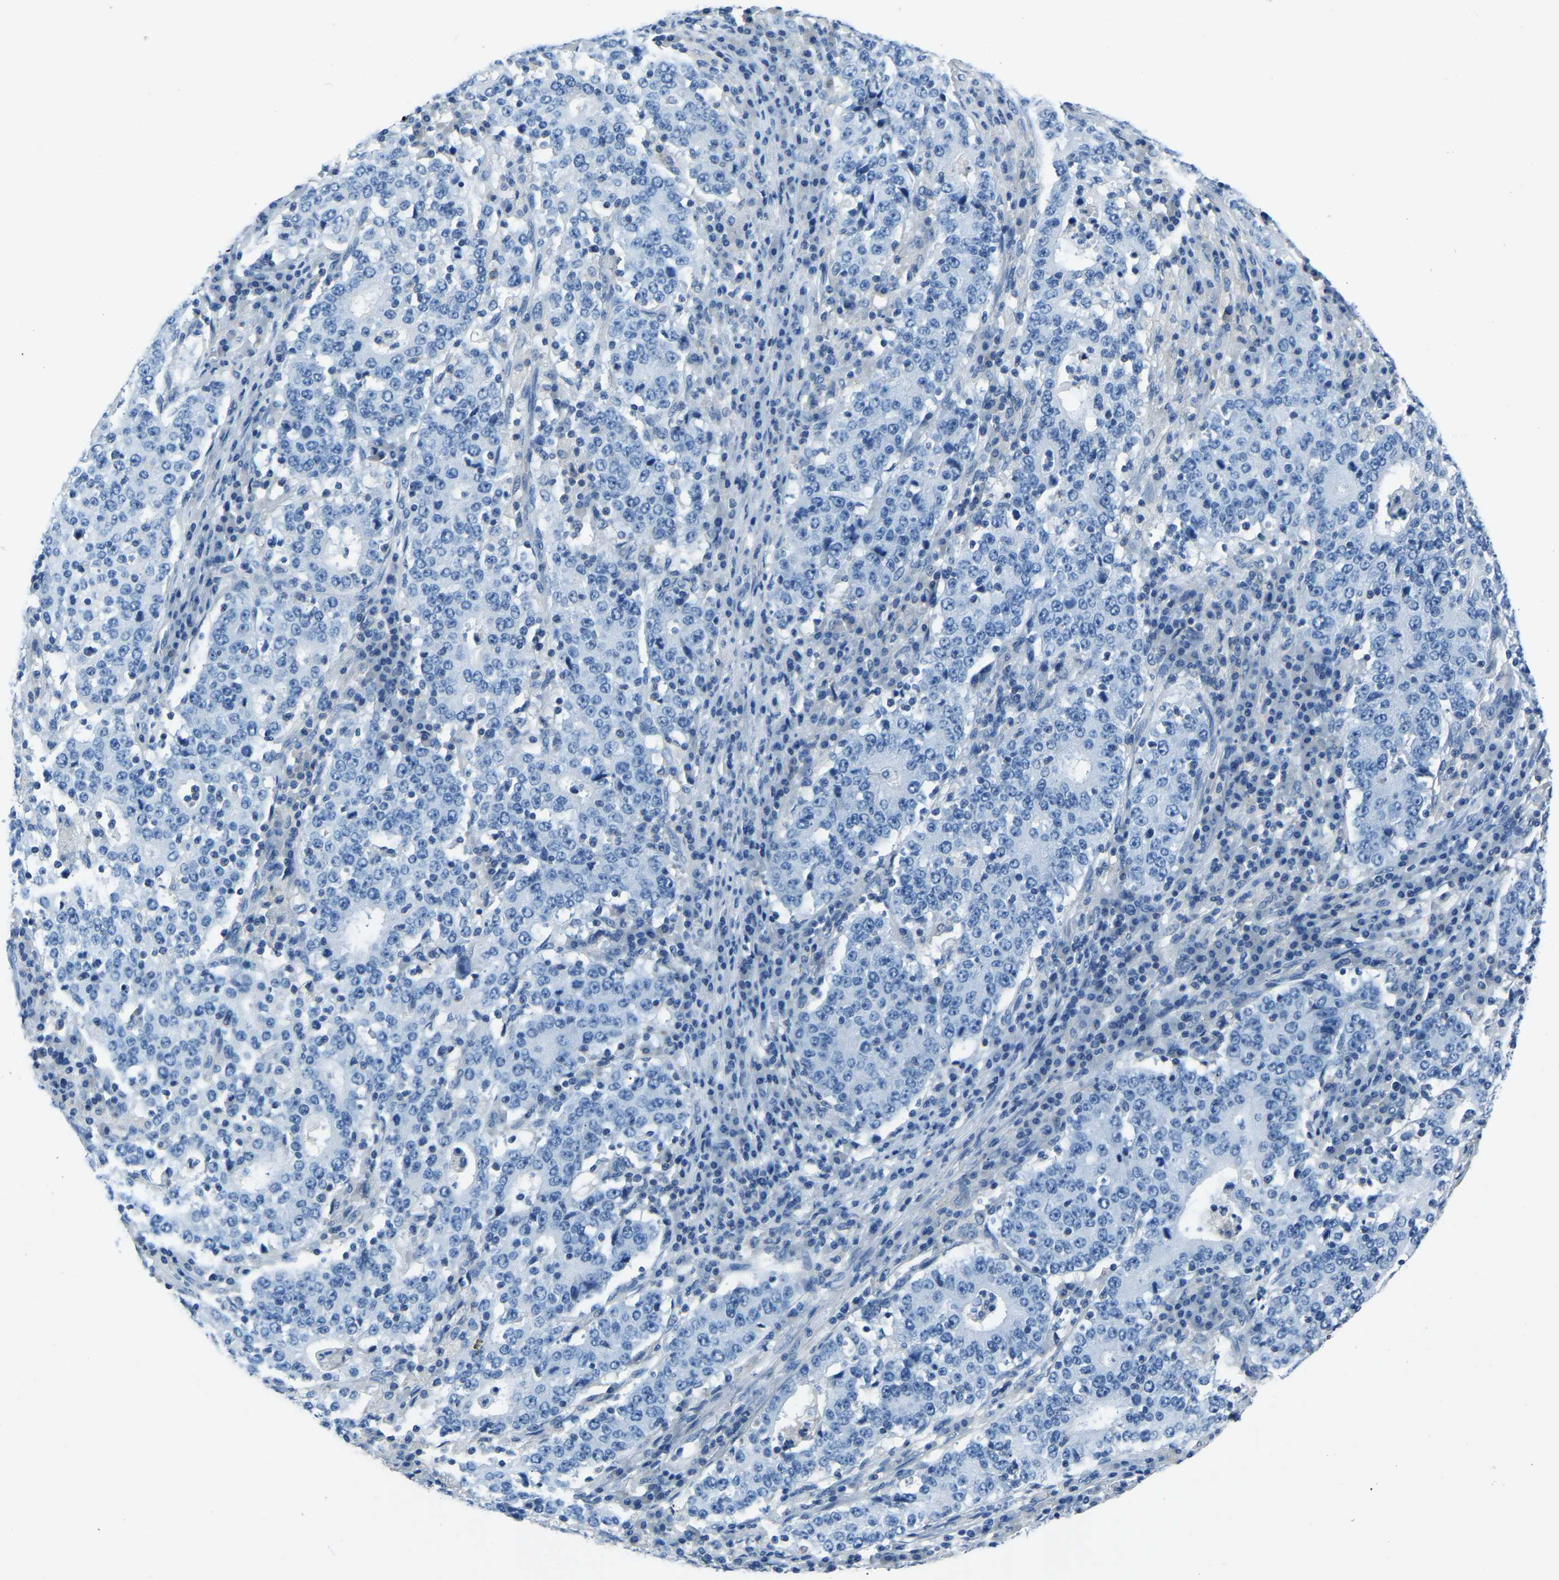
{"staining": {"intensity": "negative", "quantity": "none", "location": "none"}, "tissue": "stomach cancer", "cell_type": "Tumor cells", "image_type": "cancer", "snomed": [{"axis": "morphology", "description": "Adenocarcinoma, NOS"}, {"axis": "topography", "description": "Stomach"}], "caption": "Tumor cells show no significant expression in stomach cancer (adenocarcinoma).", "gene": "XIRP1", "patient": {"sex": "male", "age": 59}}